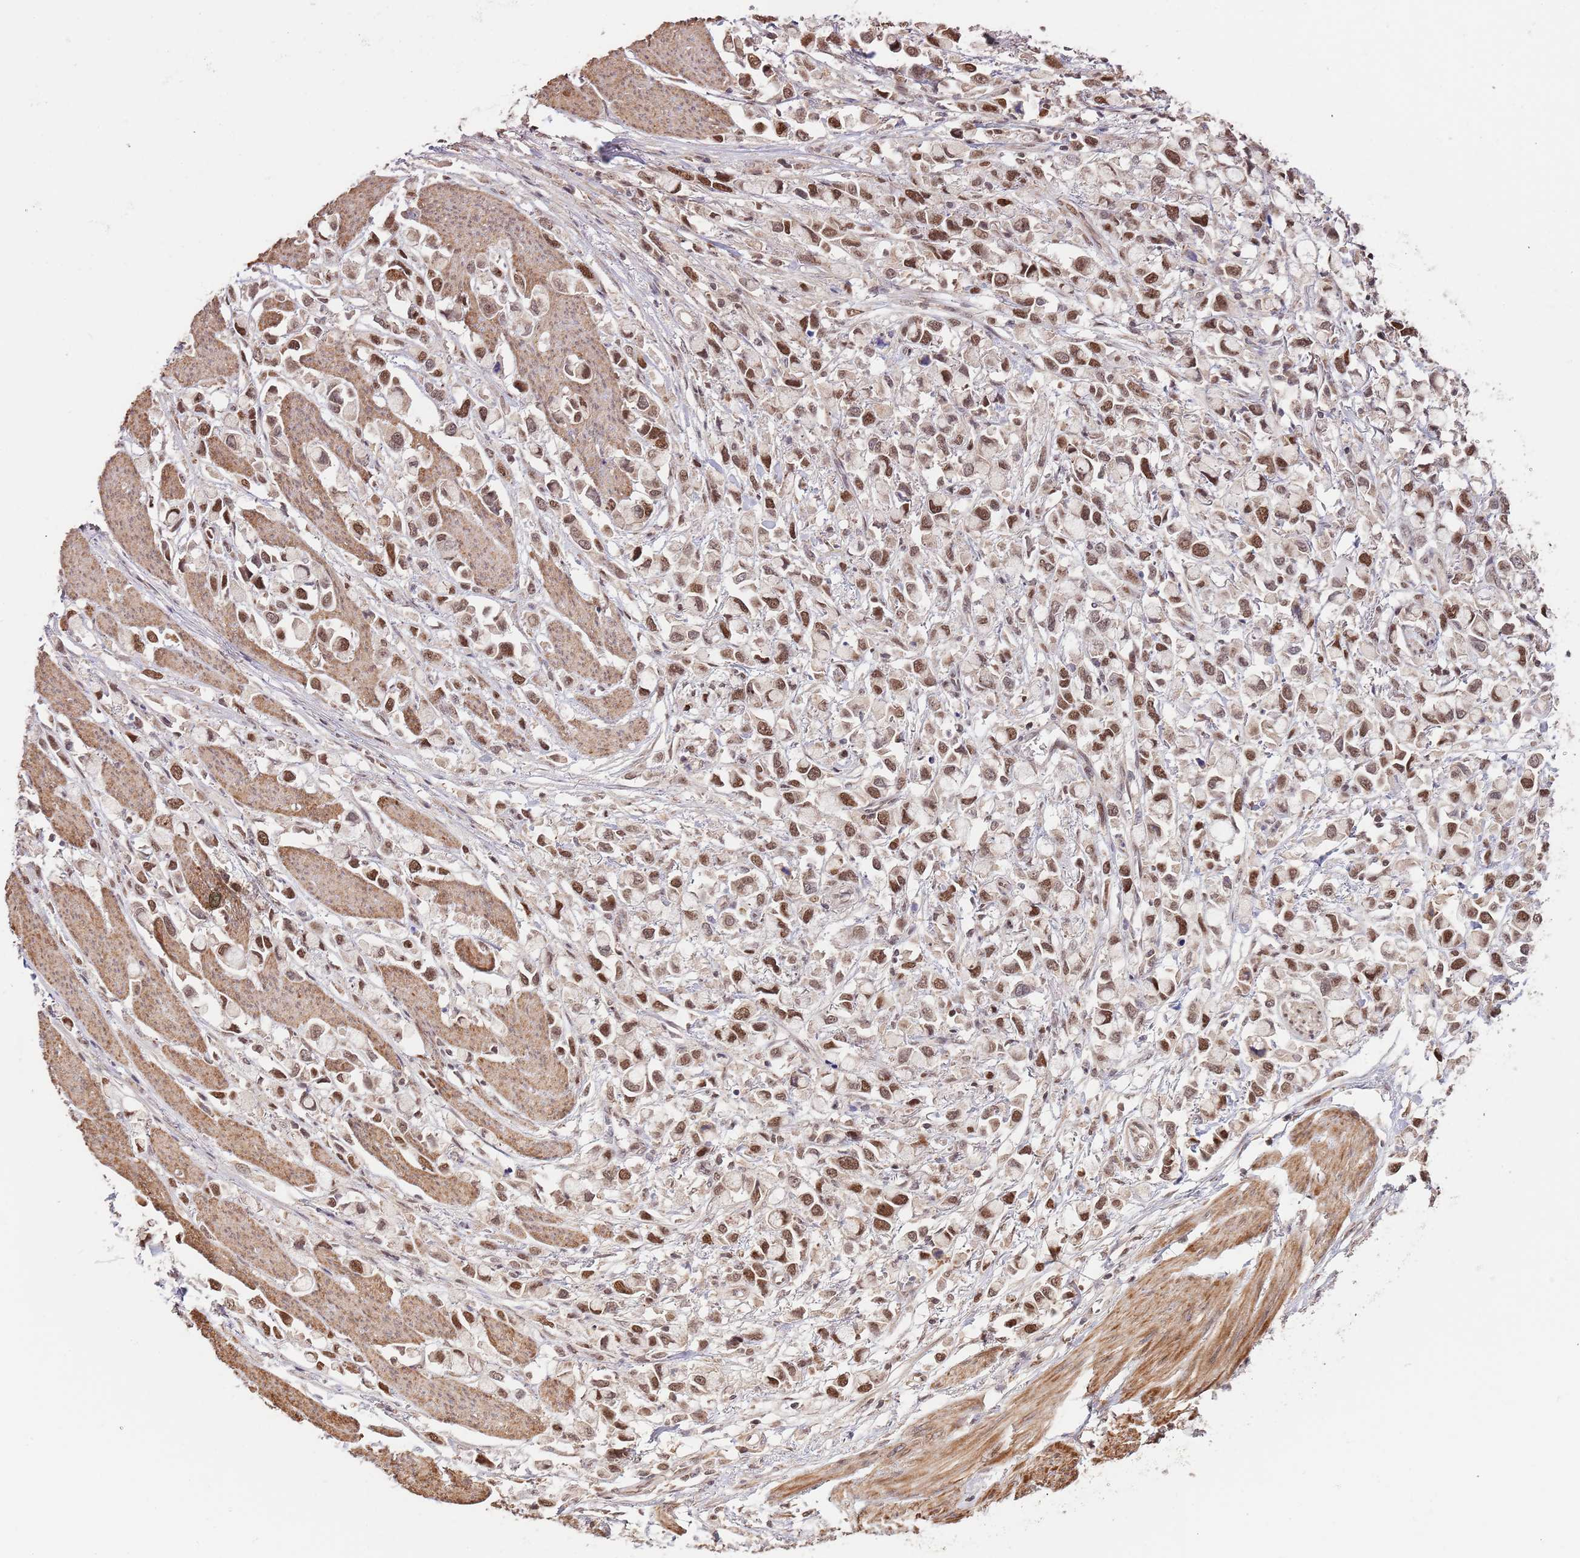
{"staining": {"intensity": "strong", "quantity": ">75%", "location": "nuclear"}, "tissue": "stomach cancer", "cell_type": "Tumor cells", "image_type": "cancer", "snomed": [{"axis": "morphology", "description": "Adenocarcinoma, NOS"}, {"axis": "topography", "description": "Stomach"}], "caption": "Stomach cancer stained with immunohistochemistry shows strong nuclear expression in approximately >75% of tumor cells.", "gene": "RIF1", "patient": {"sex": "female", "age": 81}}